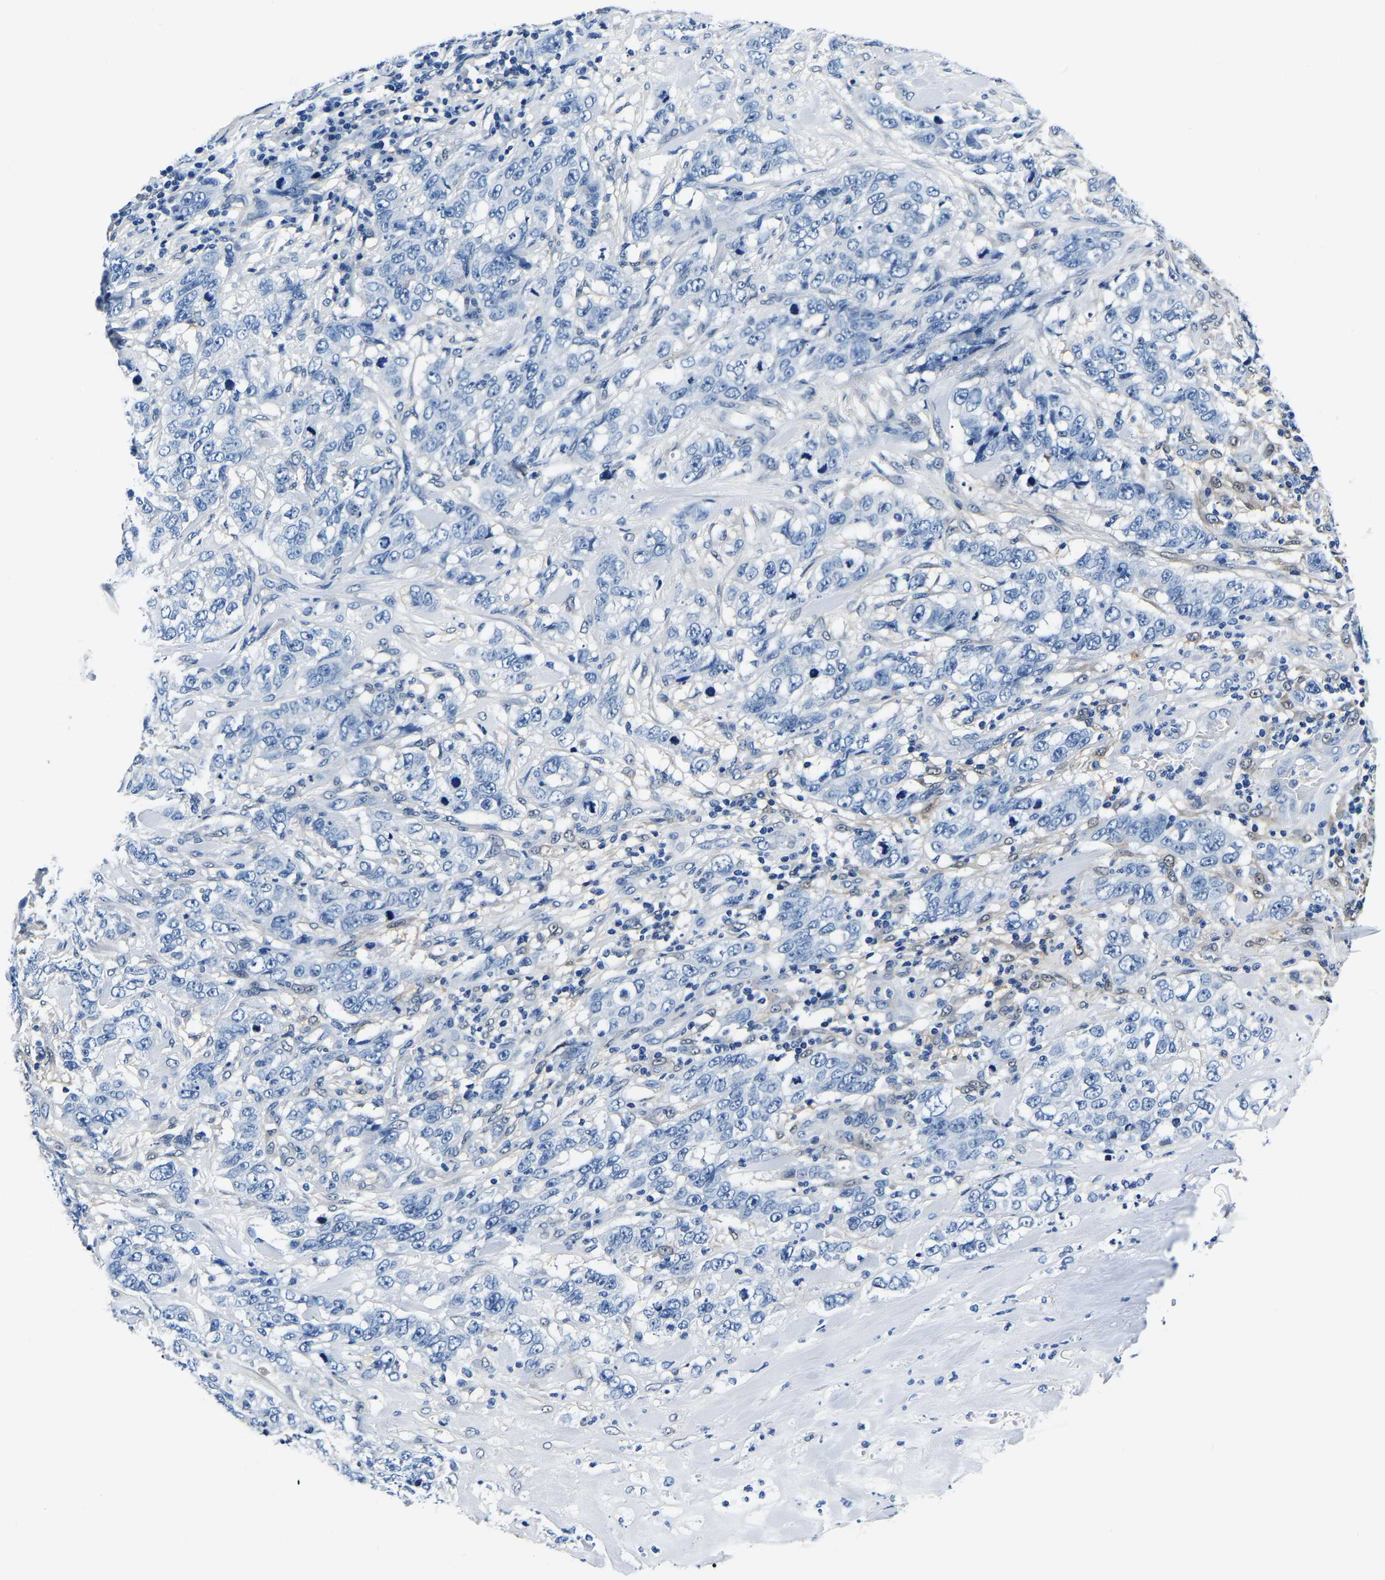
{"staining": {"intensity": "negative", "quantity": "none", "location": "none"}, "tissue": "stomach cancer", "cell_type": "Tumor cells", "image_type": "cancer", "snomed": [{"axis": "morphology", "description": "Adenocarcinoma, NOS"}, {"axis": "topography", "description": "Stomach"}], "caption": "Stomach adenocarcinoma stained for a protein using IHC exhibits no expression tumor cells.", "gene": "ACO1", "patient": {"sex": "male", "age": 48}}